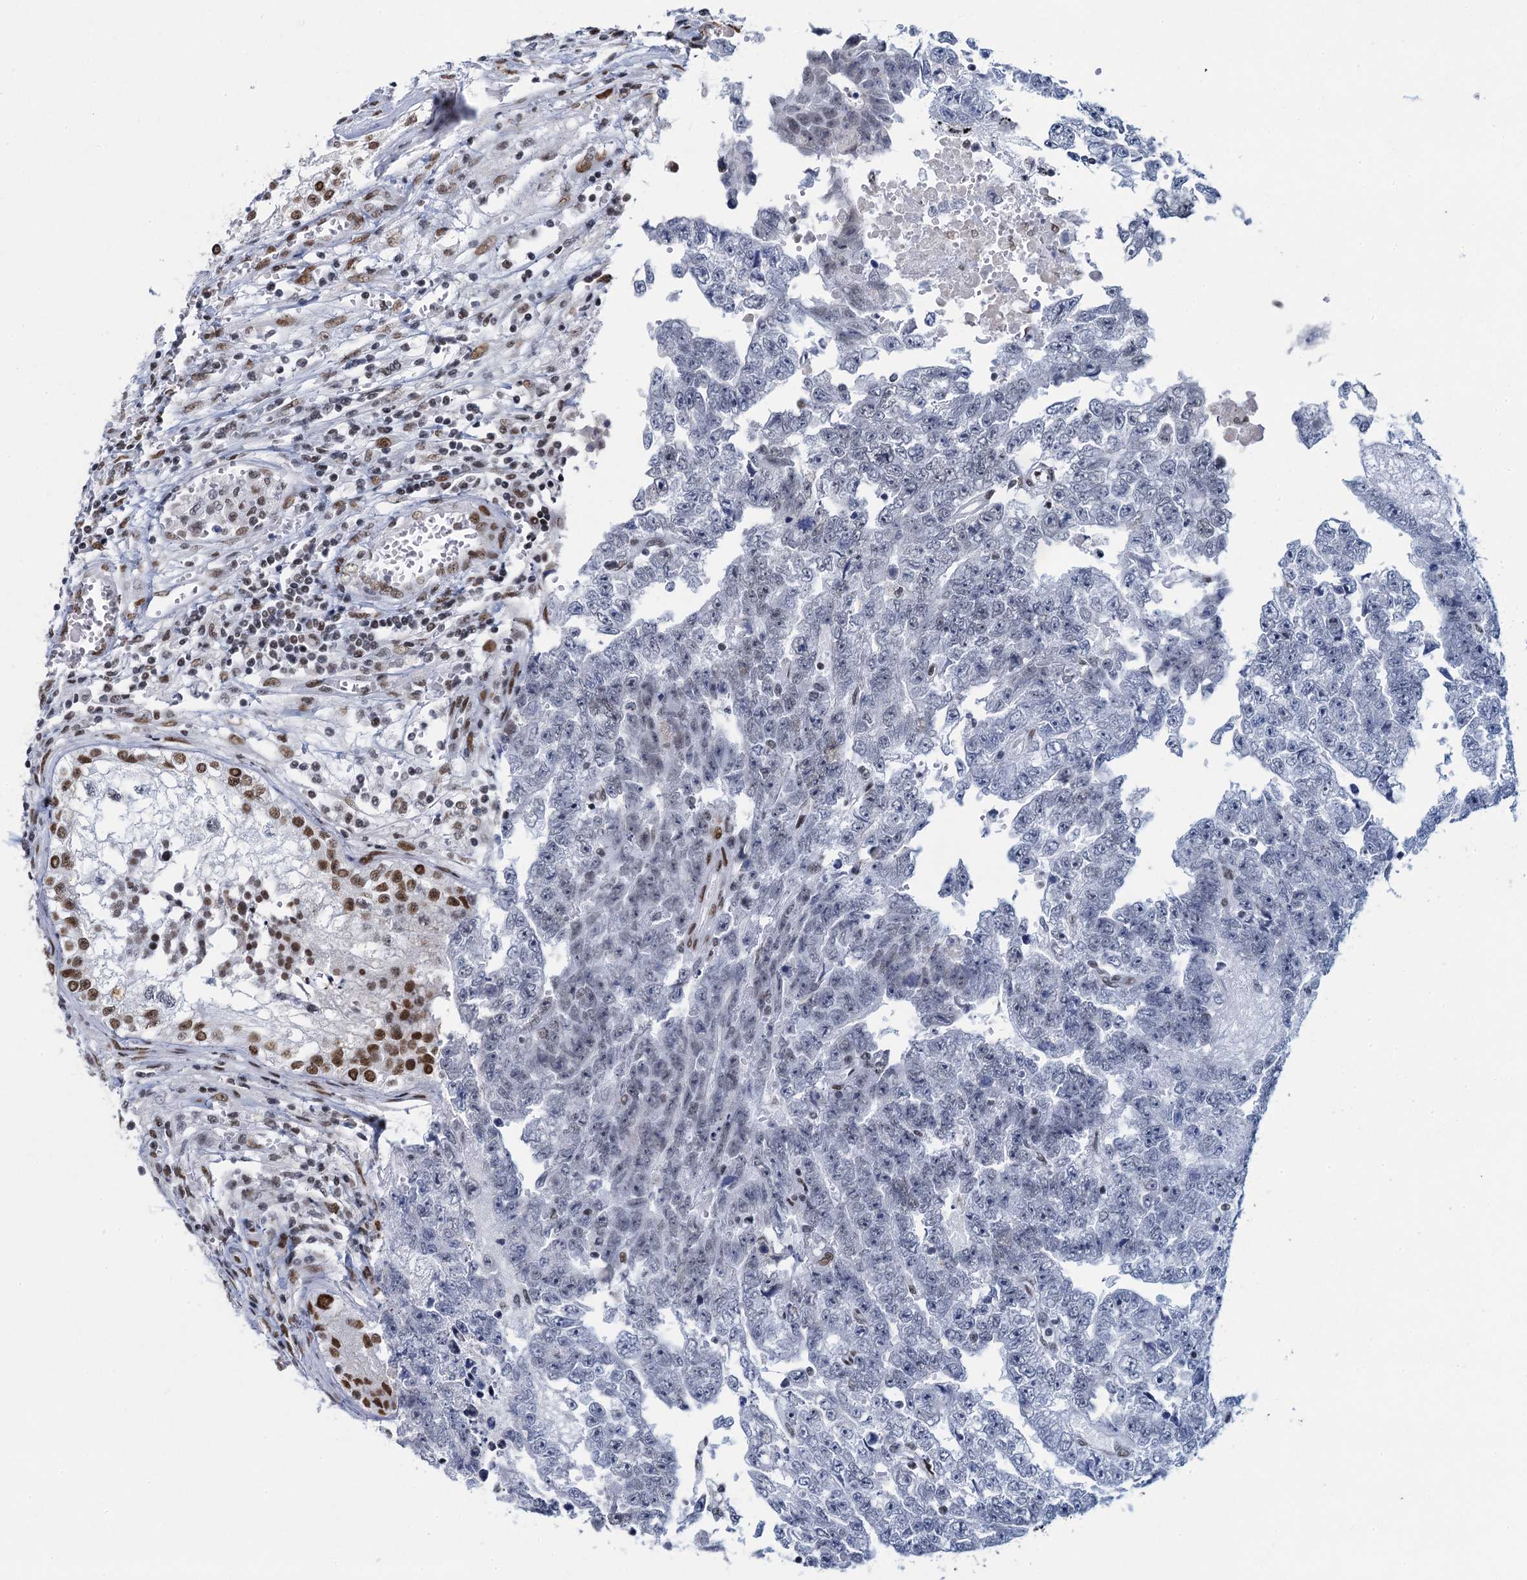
{"staining": {"intensity": "negative", "quantity": "none", "location": "none"}, "tissue": "testis cancer", "cell_type": "Tumor cells", "image_type": "cancer", "snomed": [{"axis": "morphology", "description": "Carcinoma, Embryonal, NOS"}, {"axis": "topography", "description": "Testis"}], "caption": "This image is of testis cancer stained with immunohistochemistry (IHC) to label a protein in brown with the nuclei are counter-stained blue. There is no staining in tumor cells.", "gene": "HNRNPUL2", "patient": {"sex": "male", "age": 25}}